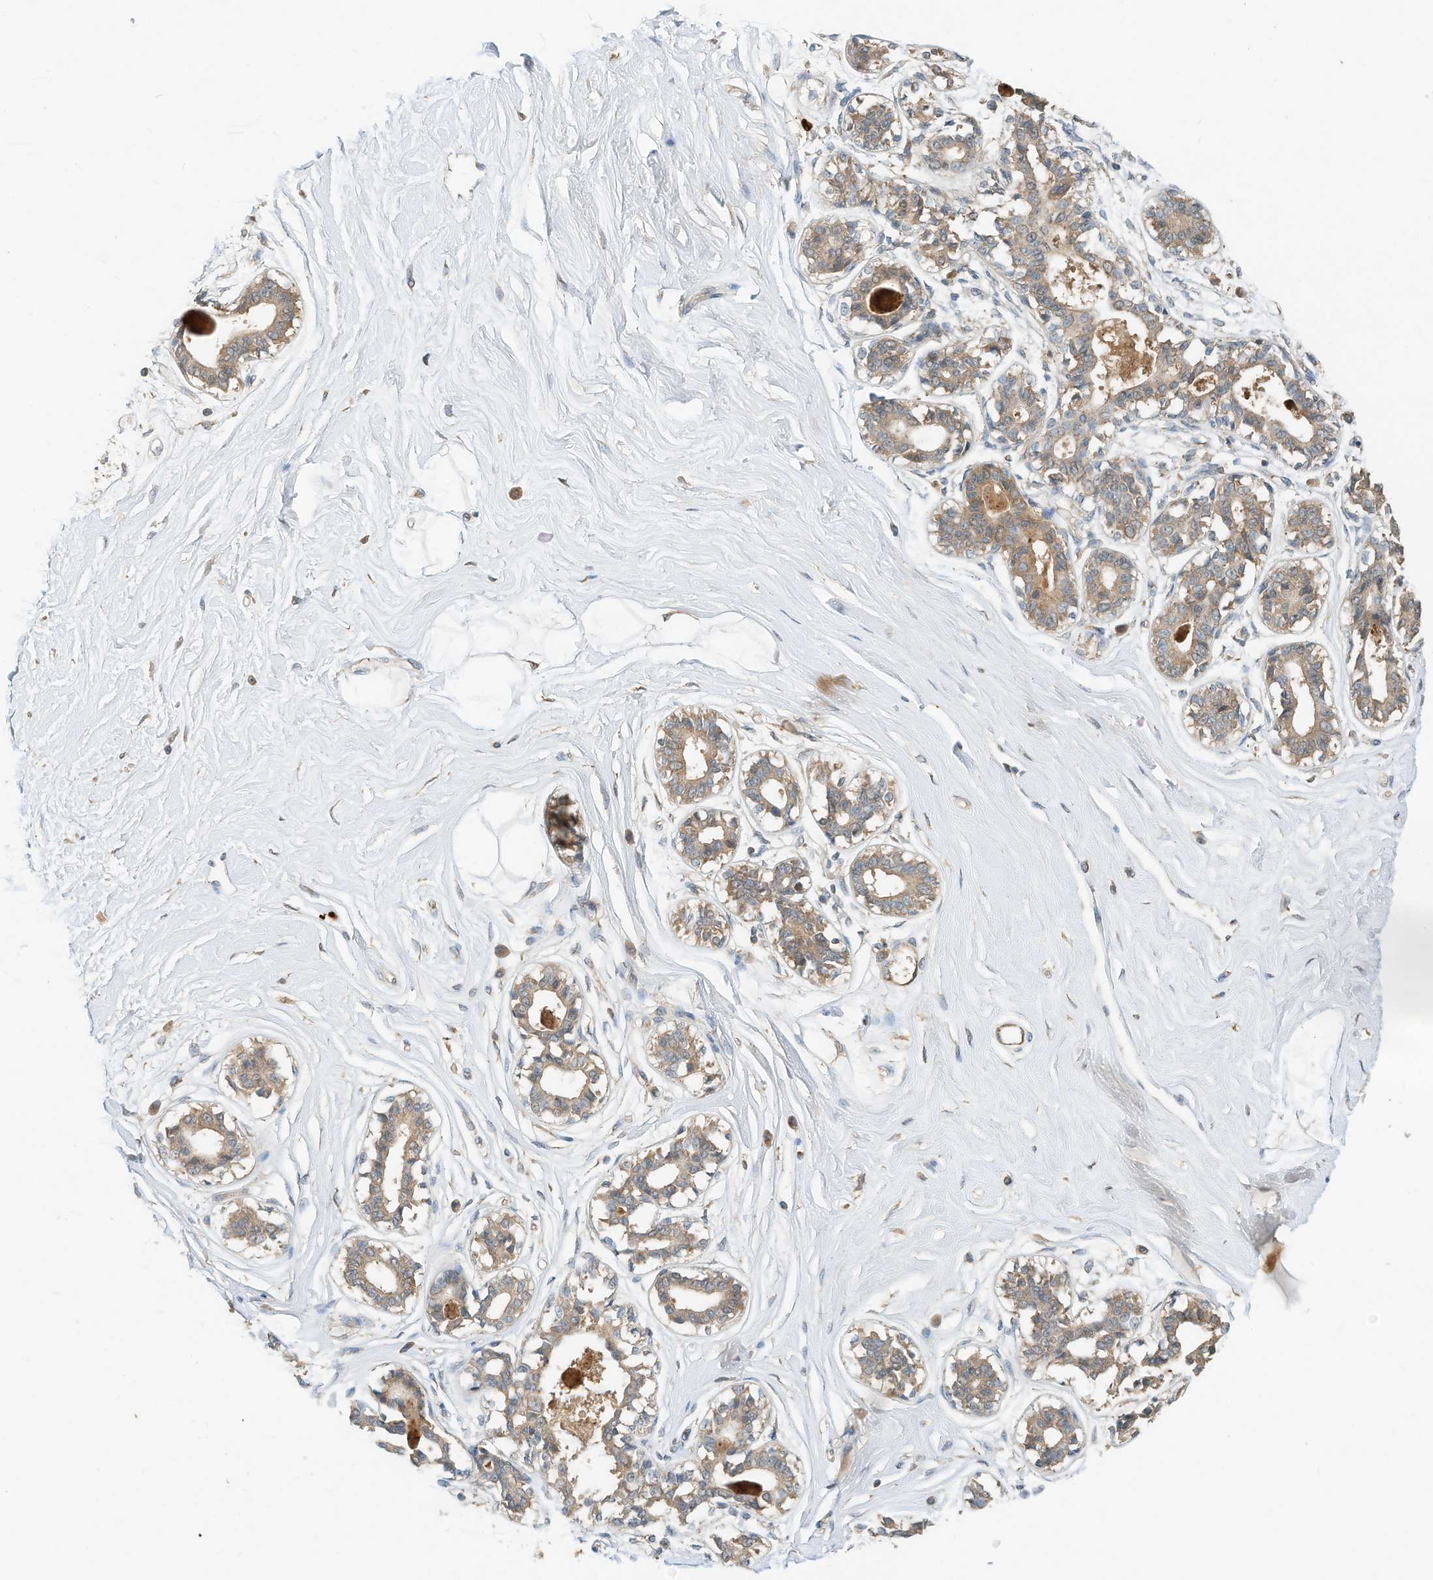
{"staining": {"intensity": "negative", "quantity": "none", "location": "none"}, "tissue": "breast", "cell_type": "Adipocytes", "image_type": "normal", "snomed": [{"axis": "morphology", "description": "Normal tissue, NOS"}, {"axis": "topography", "description": "Breast"}], "caption": "This is a histopathology image of IHC staining of unremarkable breast, which shows no expression in adipocytes. (DAB (3,3'-diaminobenzidine) IHC visualized using brightfield microscopy, high magnification).", "gene": "CPAMD8", "patient": {"sex": "female", "age": 45}}